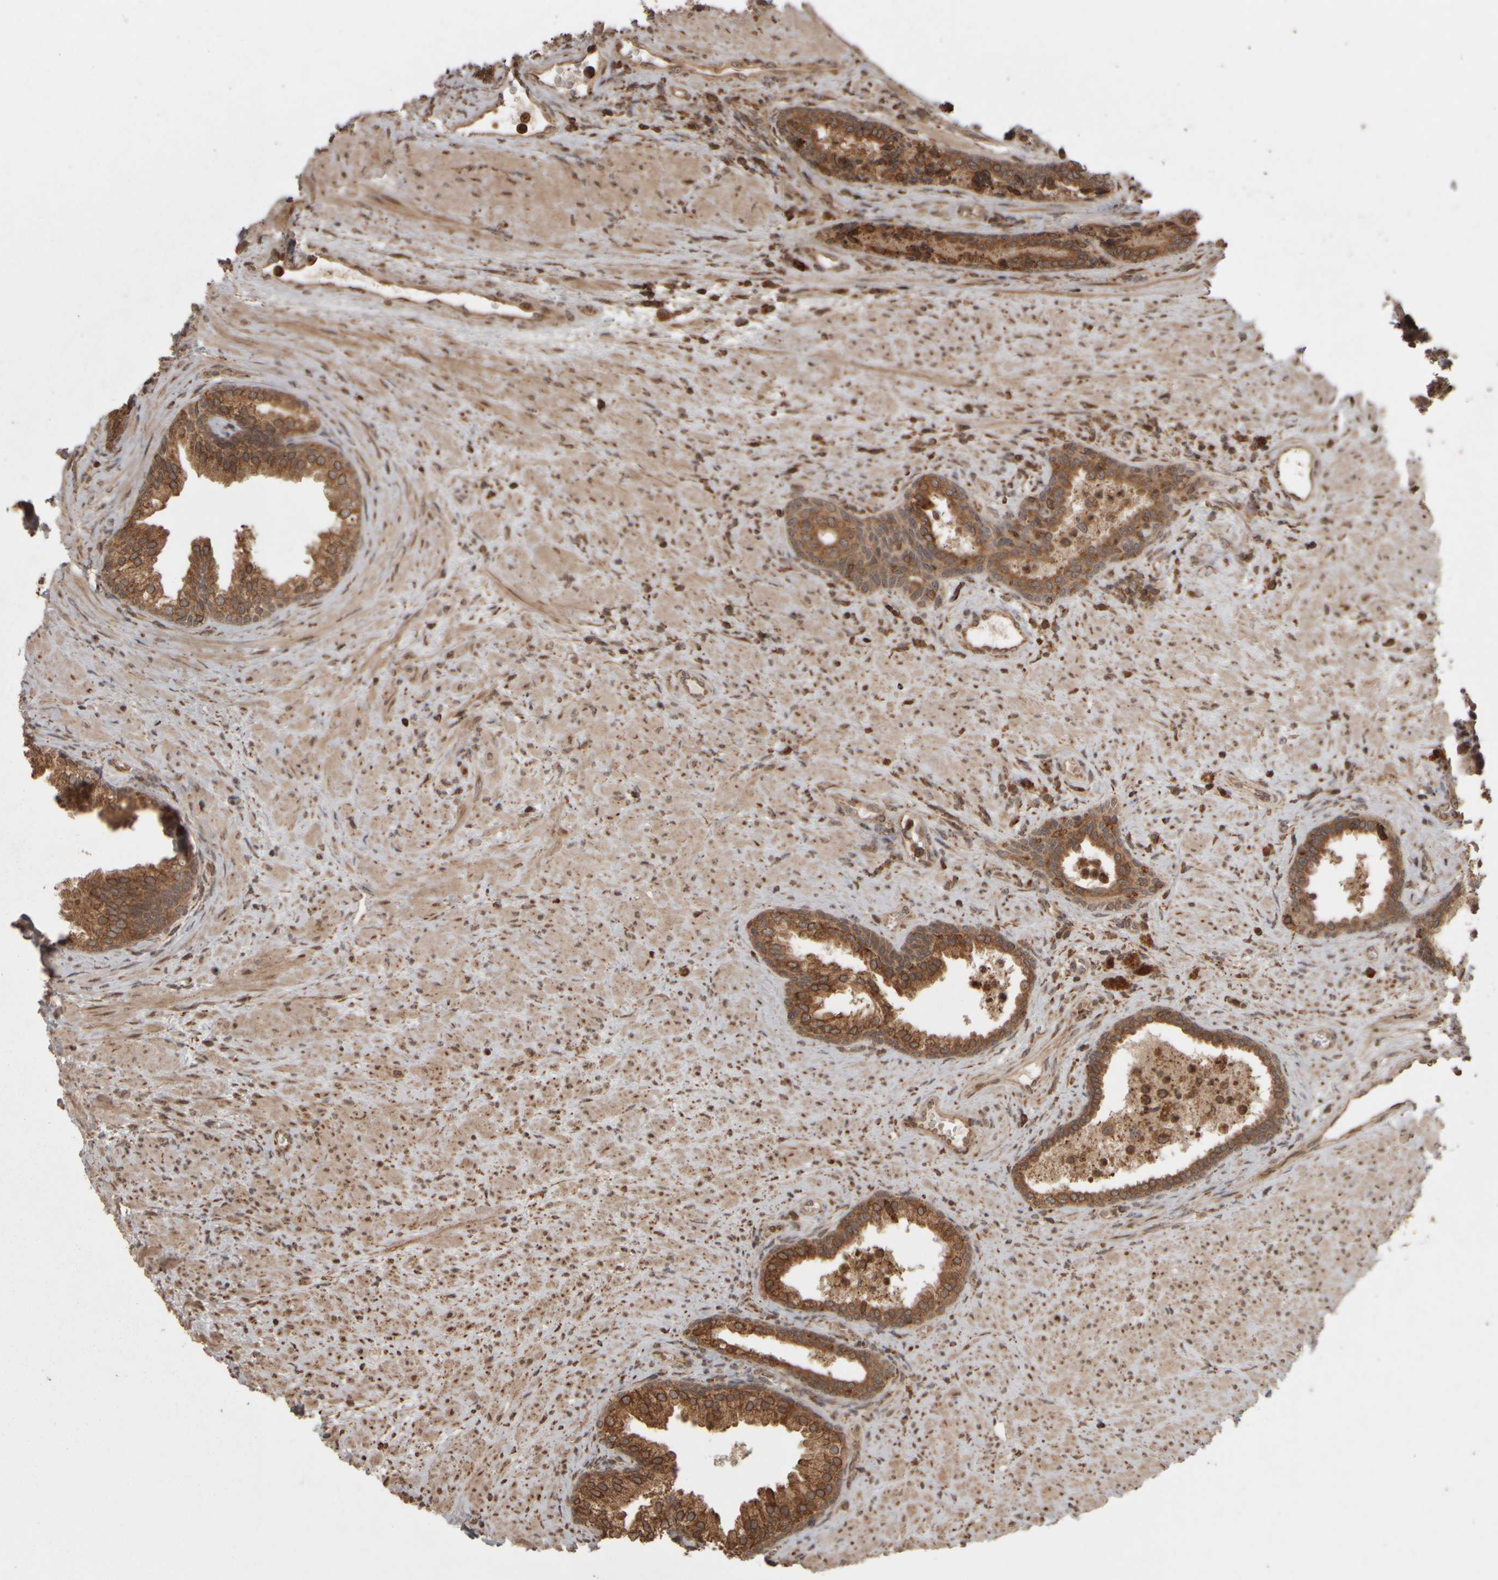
{"staining": {"intensity": "strong", "quantity": ">75%", "location": "cytoplasmic/membranous"}, "tissue": "prostate", "cell_type": "Glandular cells", "image_type": "normal", "snomed": [{"axis": "morphology", "description": "Normal tissue, NOS"}, {"axis": "topography", "description": "Prostate"}], "caption": "Prostate stained with IHC reveals strong cytoplasmic/membranous expression in approximately >75% of glandular cells.", "gene": "AGBL3", "patient": {"sex": "male", "age": 76}}